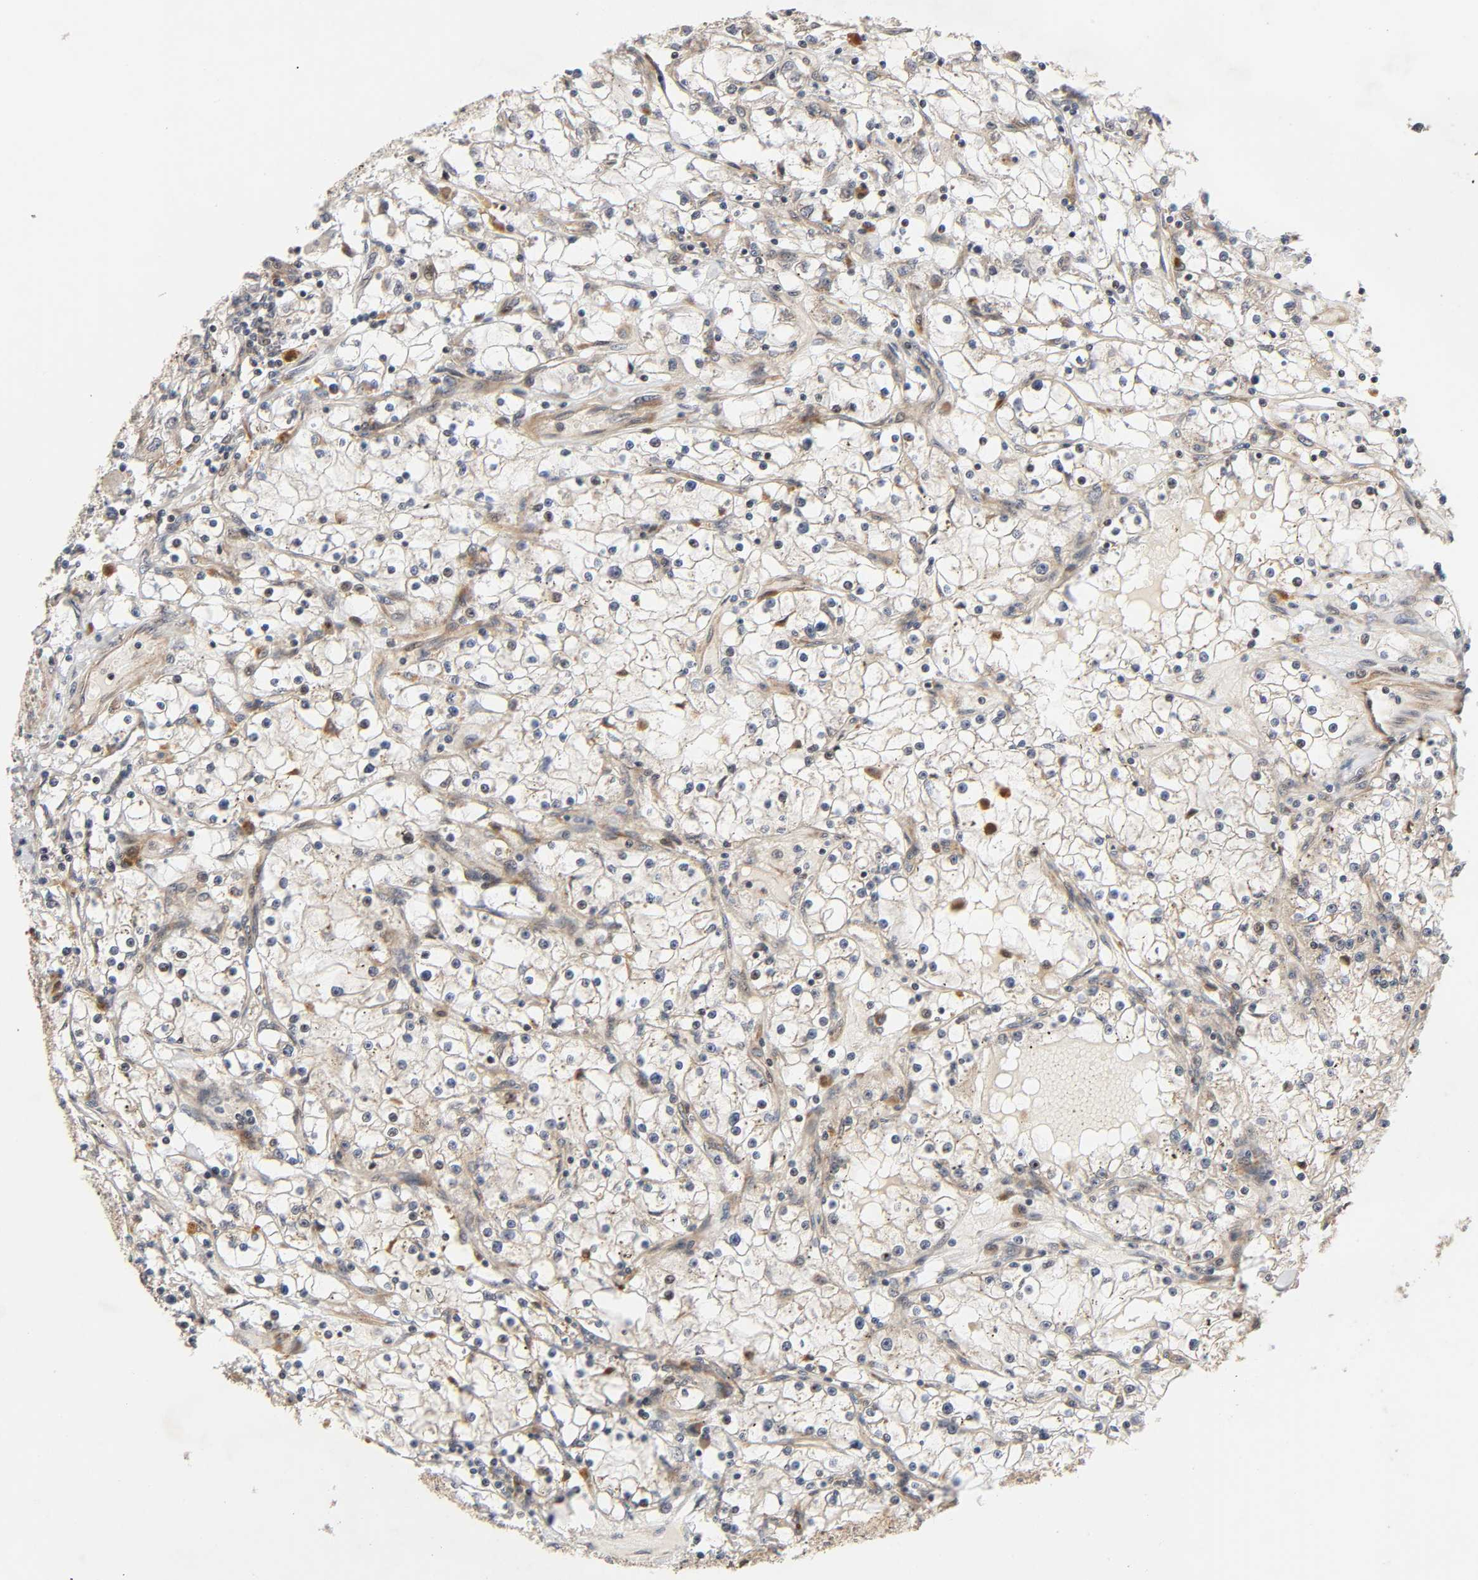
{"staining": {"intensity": "weak", "quantity": "25%-75%", "location": "cytoplasmic/membranous"}, "tissue": "renal cancer", "cell_type": "Tumor cells", "image_type": "cancer", "snomed": [{"axis": "morphology", "description": "Adenocarcinoma, NOS"}, {"axis": "topography", "description": "Kidney"}], "caption": "Human renal adenocarcinoma stained with a brown dye shows weak cytoplasmic/membranous positive expression in approximately 25%-75% of tumor cells.", "gene": "IQCJ-SCHIP1", "patient": {"sex": "male", "age": 56}}